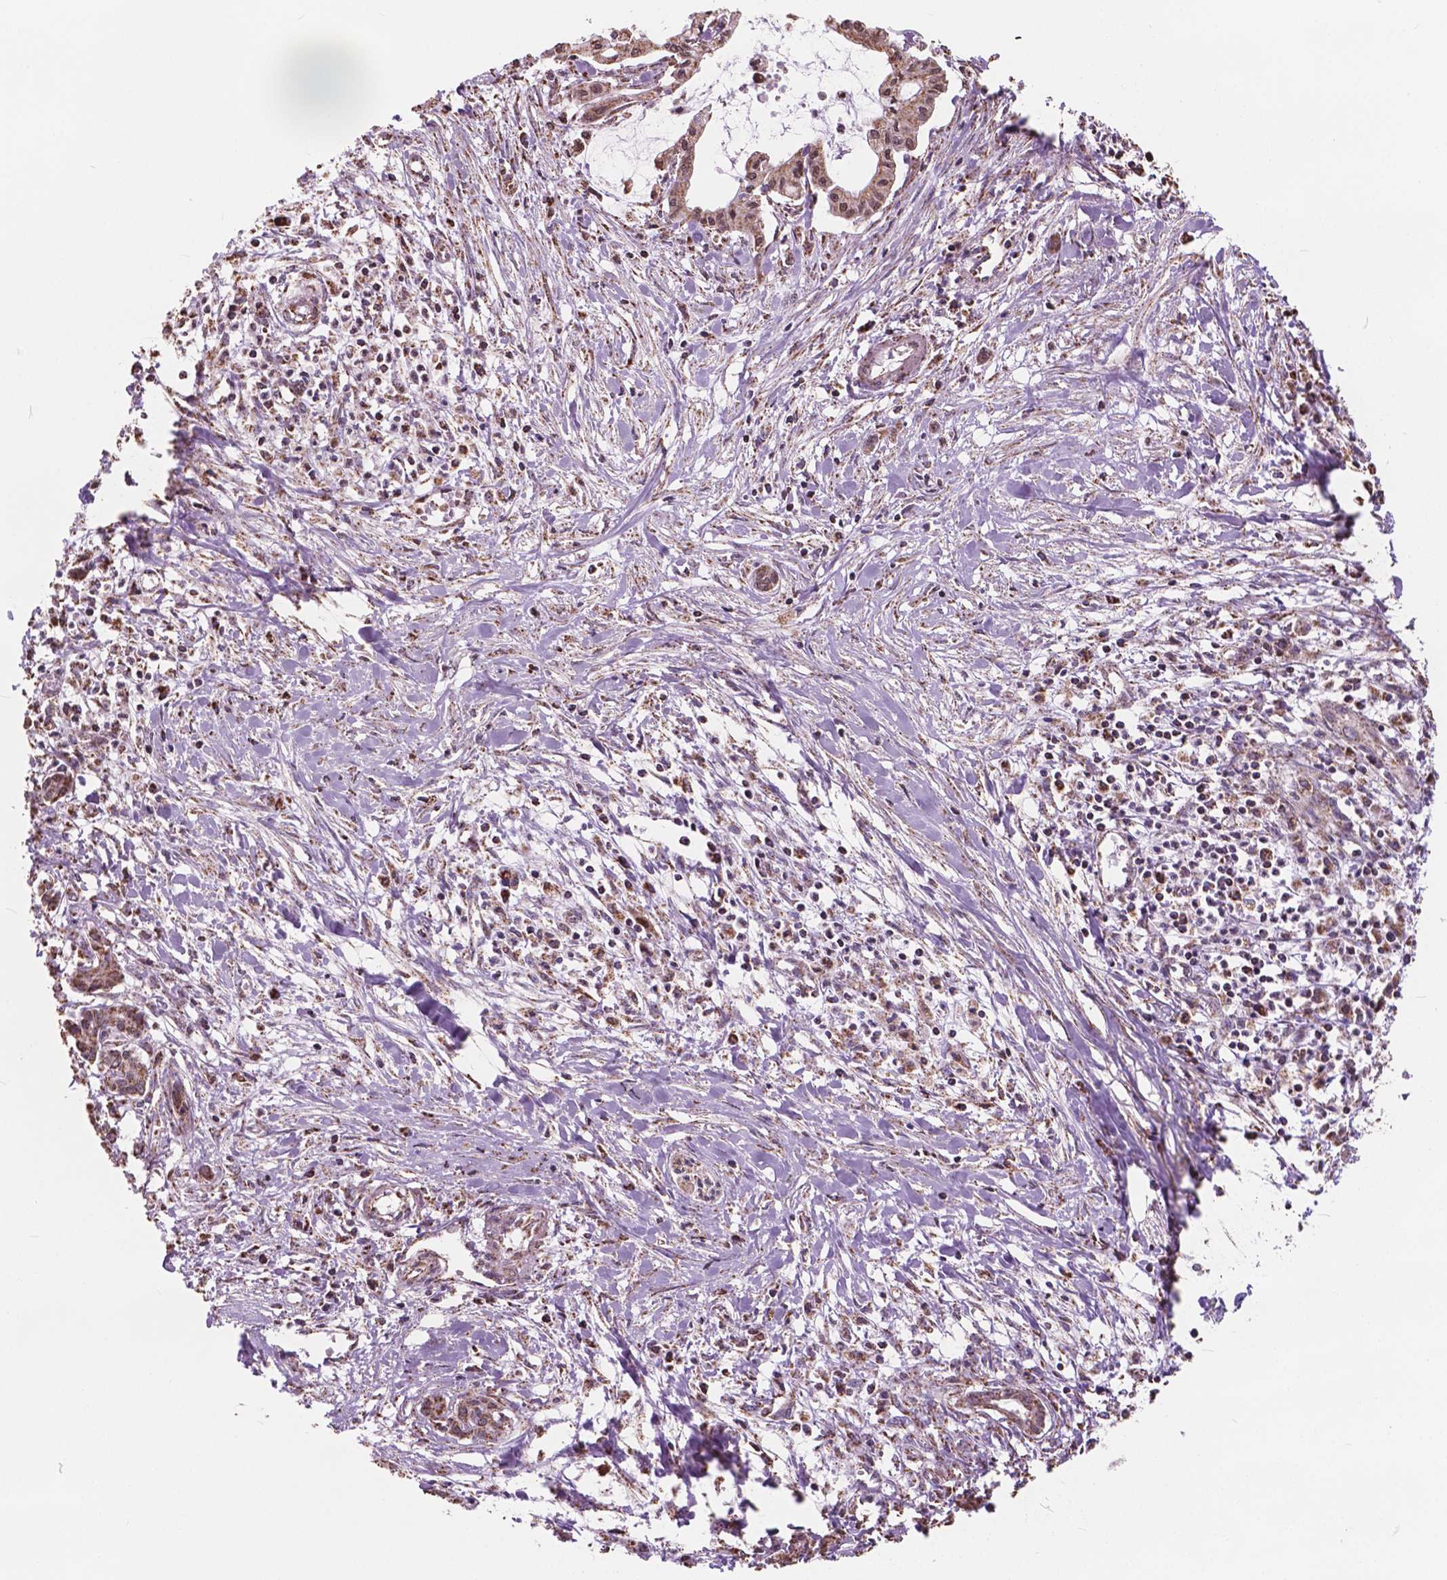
{"staining": {"intensity": "weak", "quantity": ">75%", "location": "cytoplasmic/membranous,nuclear"}, "tissue": "pancreatic cancer", "cell_type": "Tumor cells", "image_type": "cancer", "snomed": [{"axis": "morphology", "description": "Adenocarcinoma, NOS"}, {"axis": "topography", "description": "Pancreas"}], "caption": "Adenocarcinoma (pancreatic) stained with immunohistochemistry exhibits weak cytoplasmic/membranous and nuclear positivity in about >75% of tumor cells.", "gene": "SCOC", "patient": {"sex": "male", "age": 48}}